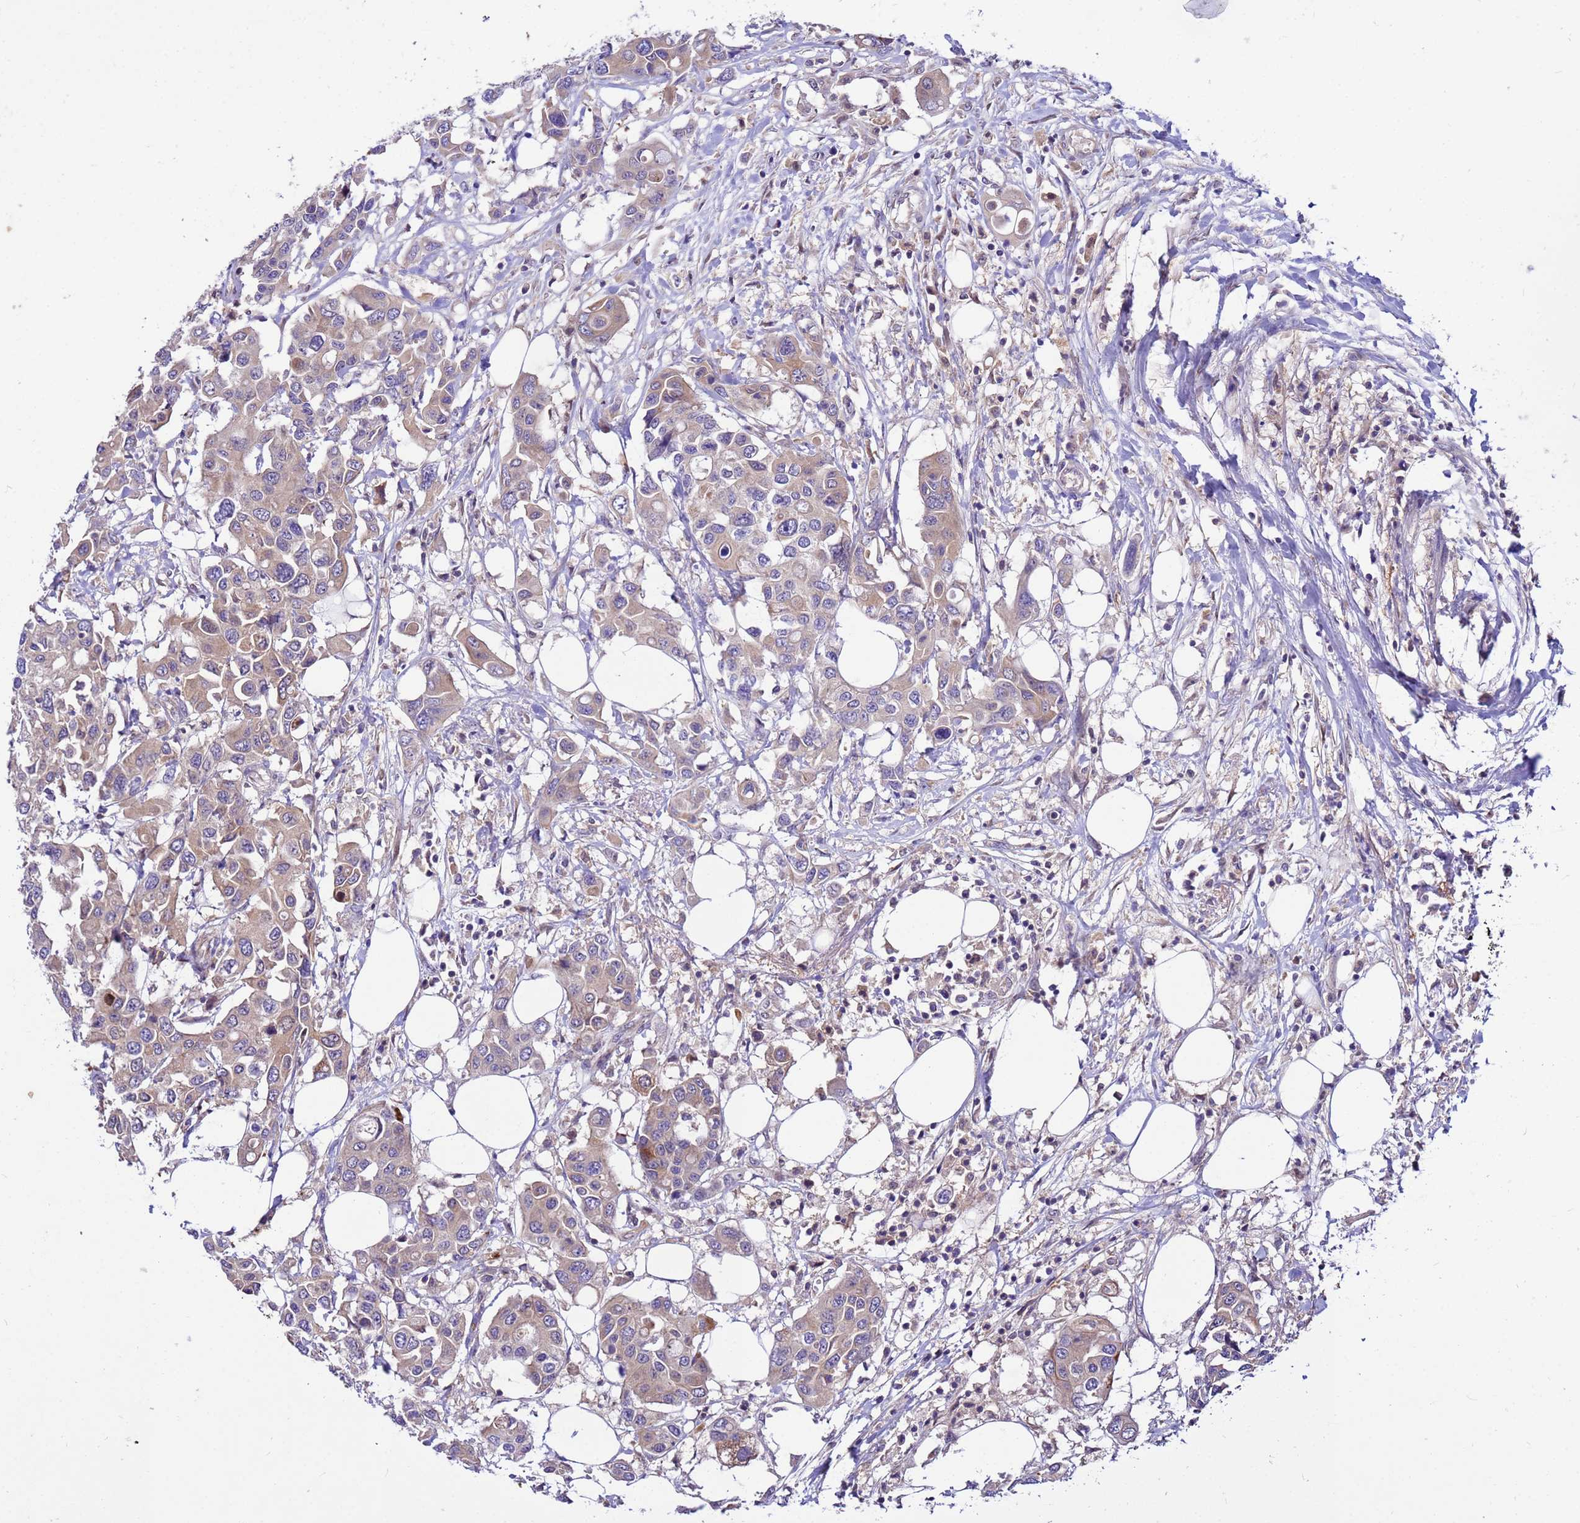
{"staining": {"intensity": "weak", "quantity": "25%-75%", "location": "cytoplasmic/membranous"}, "tissue": "colorectal cancer", "cell_type": "Tumor cells", "image_type": "cancer", "snomed": [{"axis": "morphology", "description": "Adenocarcinoma, NOS"}, {"axis": "topography", "description": "Colon"}], "caption": "Colorectal adenocarcinoma was stained to show a protein in brown. There is low levels of weak cytoplasmic/membranous staining in about 25%-75% of tumor cells.", "gene": "GET3", "patient": {"sex": "male", "age": 77}}